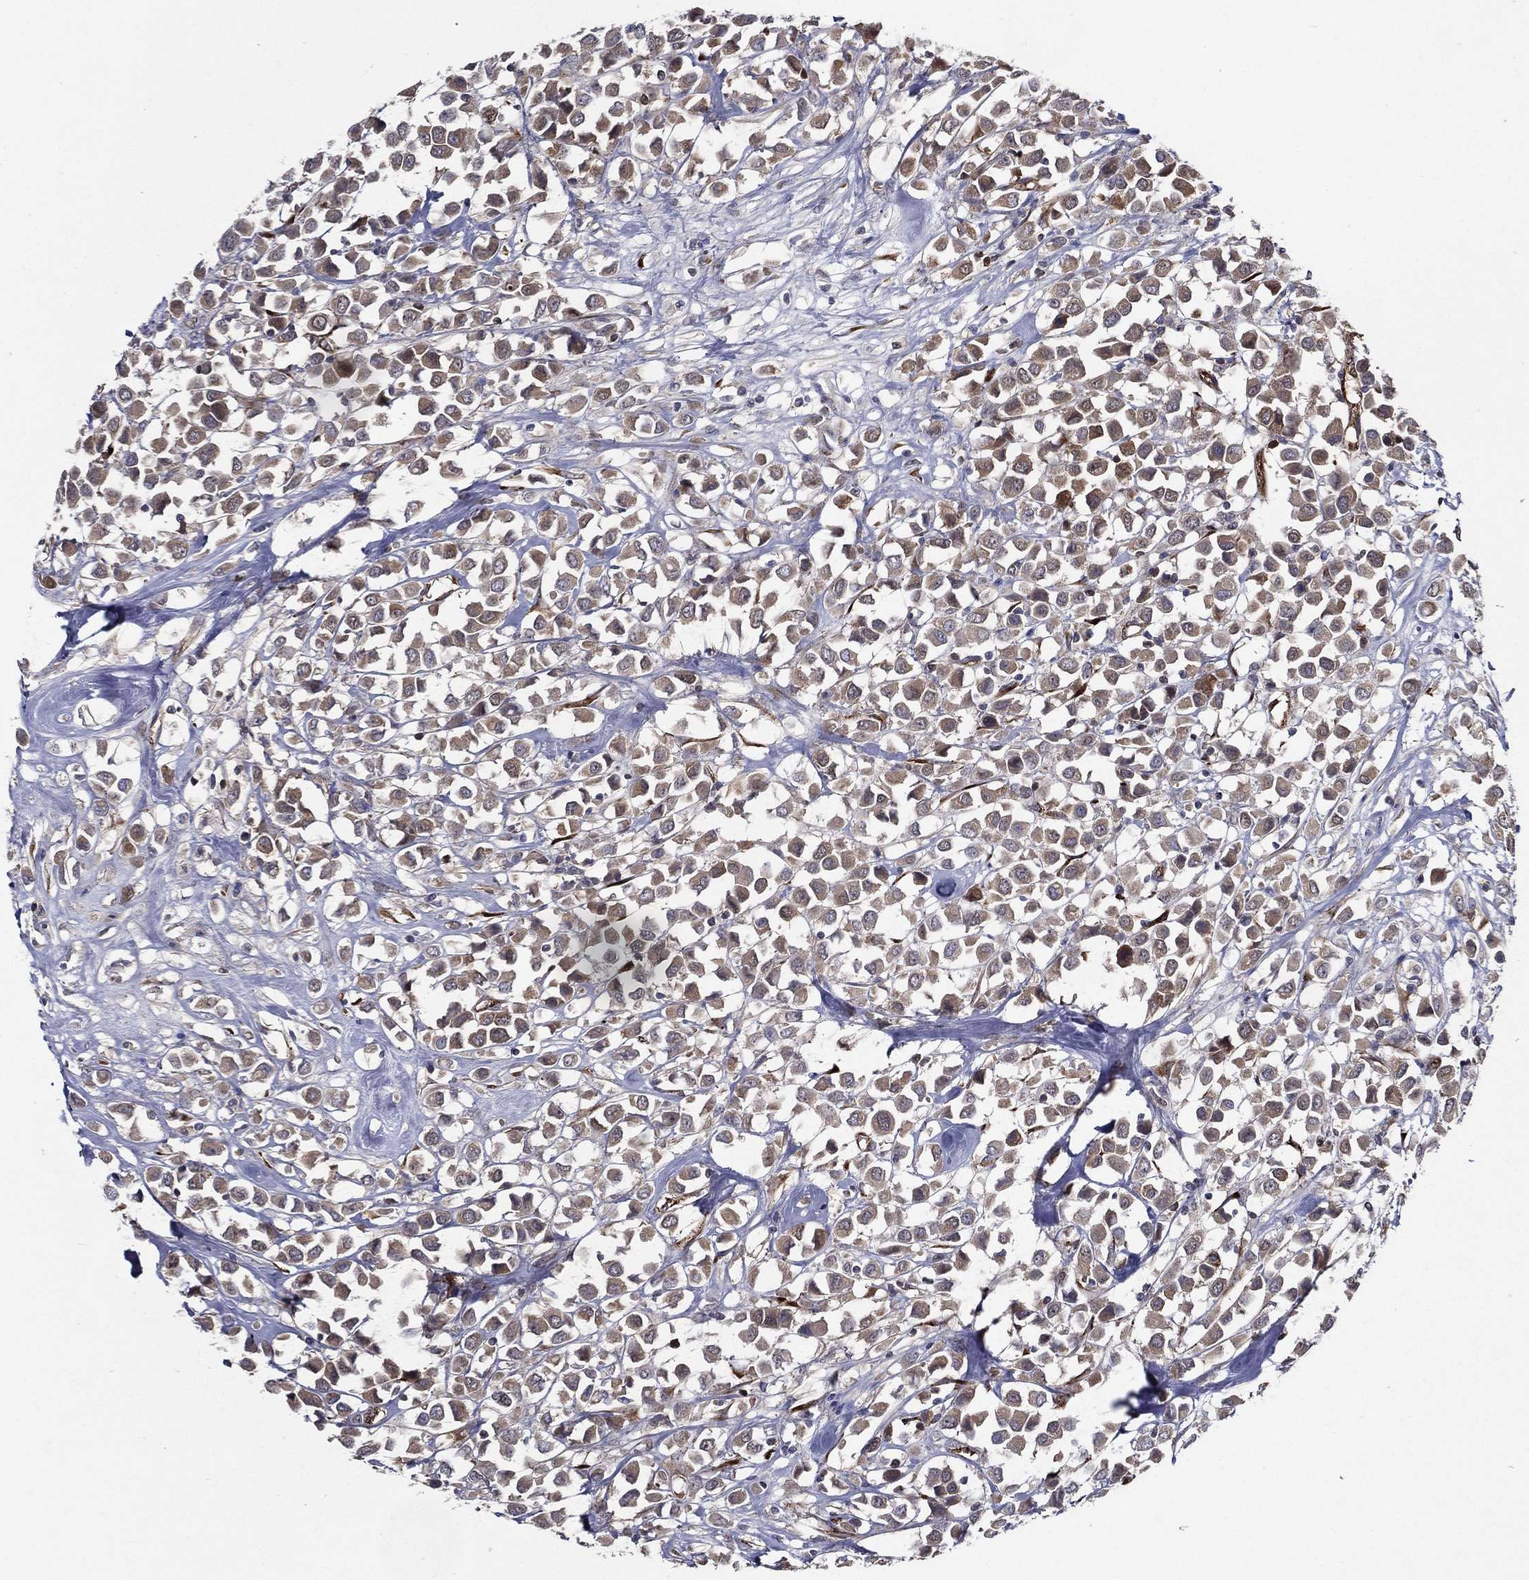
{"staining": {"intensity": "moderate", "quantity": "<25%", "location": "cytoplasmic/membranous"}, "tissue": "breast cancer", "cell_type": "Tumor cells", "image_type": "cancer", "snomed": [{"axis": "morphology", "description": "Duct carcinoma"}, {"axis": "topography", "description": "Breast"}], "caption": "About <25% of tumor cells in human breast cancer demonstrate moderate cytoplasmic/membranous protein staining as visualized by brown immunohistochemical staining.", "gene": "ARHGAP11A", "patient": {"sex": "female", "age": 61}}